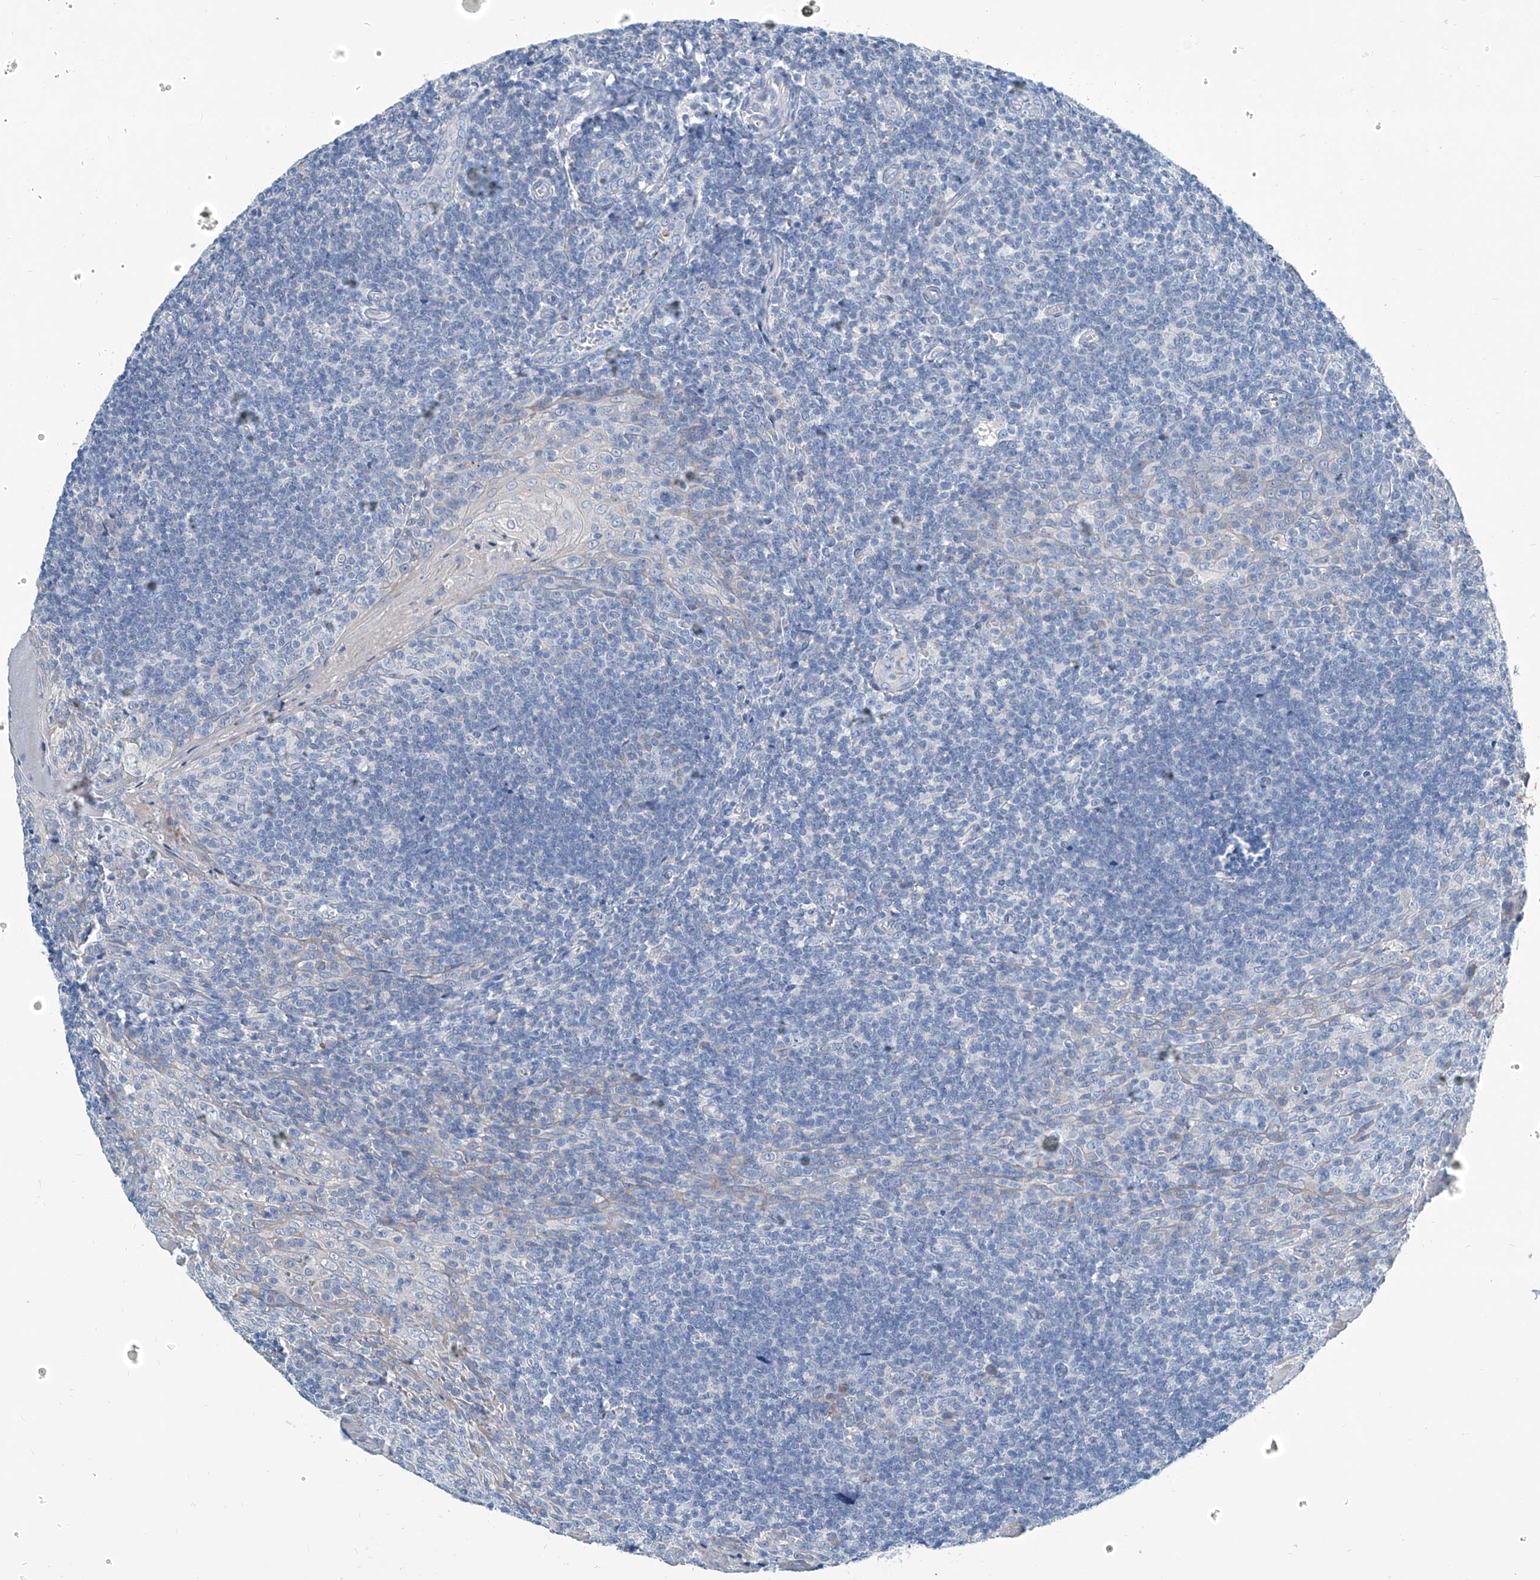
{"staining": {"intensity": "negative", "quantity": "none", "location": "none"}, "tissue": "tonsil", "cell_type": "Germinal center cells", "image_type": "normal", "snomed": [{"axis": "morphology", "description": "Normal tissue, NOS"}, {"axis": "topography", "description": "Tonsil"}], "caption": "Immunohistochemical staining of normal human tonsil shows no significant positivity in germinal center cells.", "gene": "ZNF519", "patient": {"sex": "male", "age": 27}}